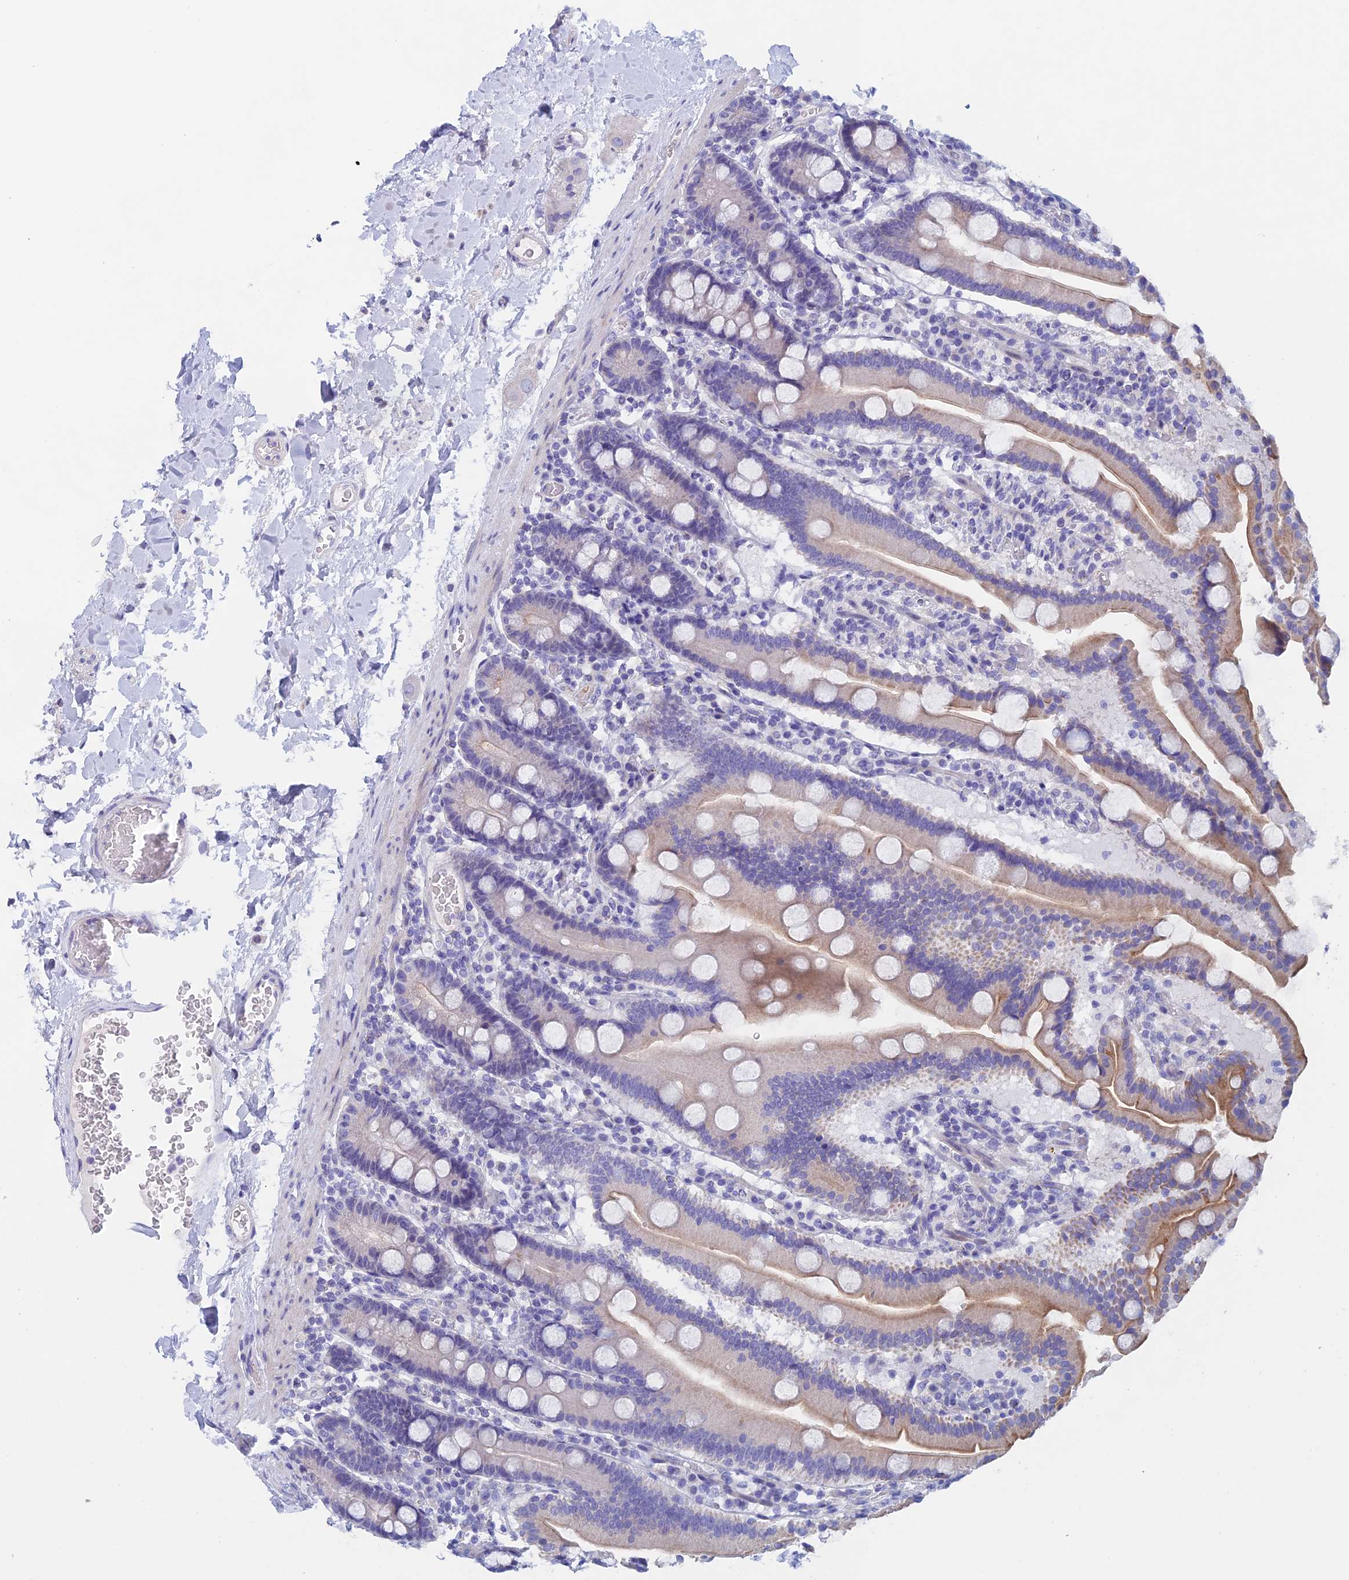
{"staining": {"intensity": "moderate", "quantity": "25%-75%", "location": "cytoplasmic/membranous"}, "tissue": "duodenum", "cell_type": "Glandular cells", "image_type": "normal", "snomed": [{"axis": "morphology", "description": "Normal tissue, NOS"}, {"axis": "topography", "description": "Duodenum"}], "caption": "Protein staining displays moderate cytoplasmic/membranous positivity in about 25%-75% of glandular cells in normal duodenum.", "gene": "PSMC3IP", "patient": {"sex": "male", "age": 55}}